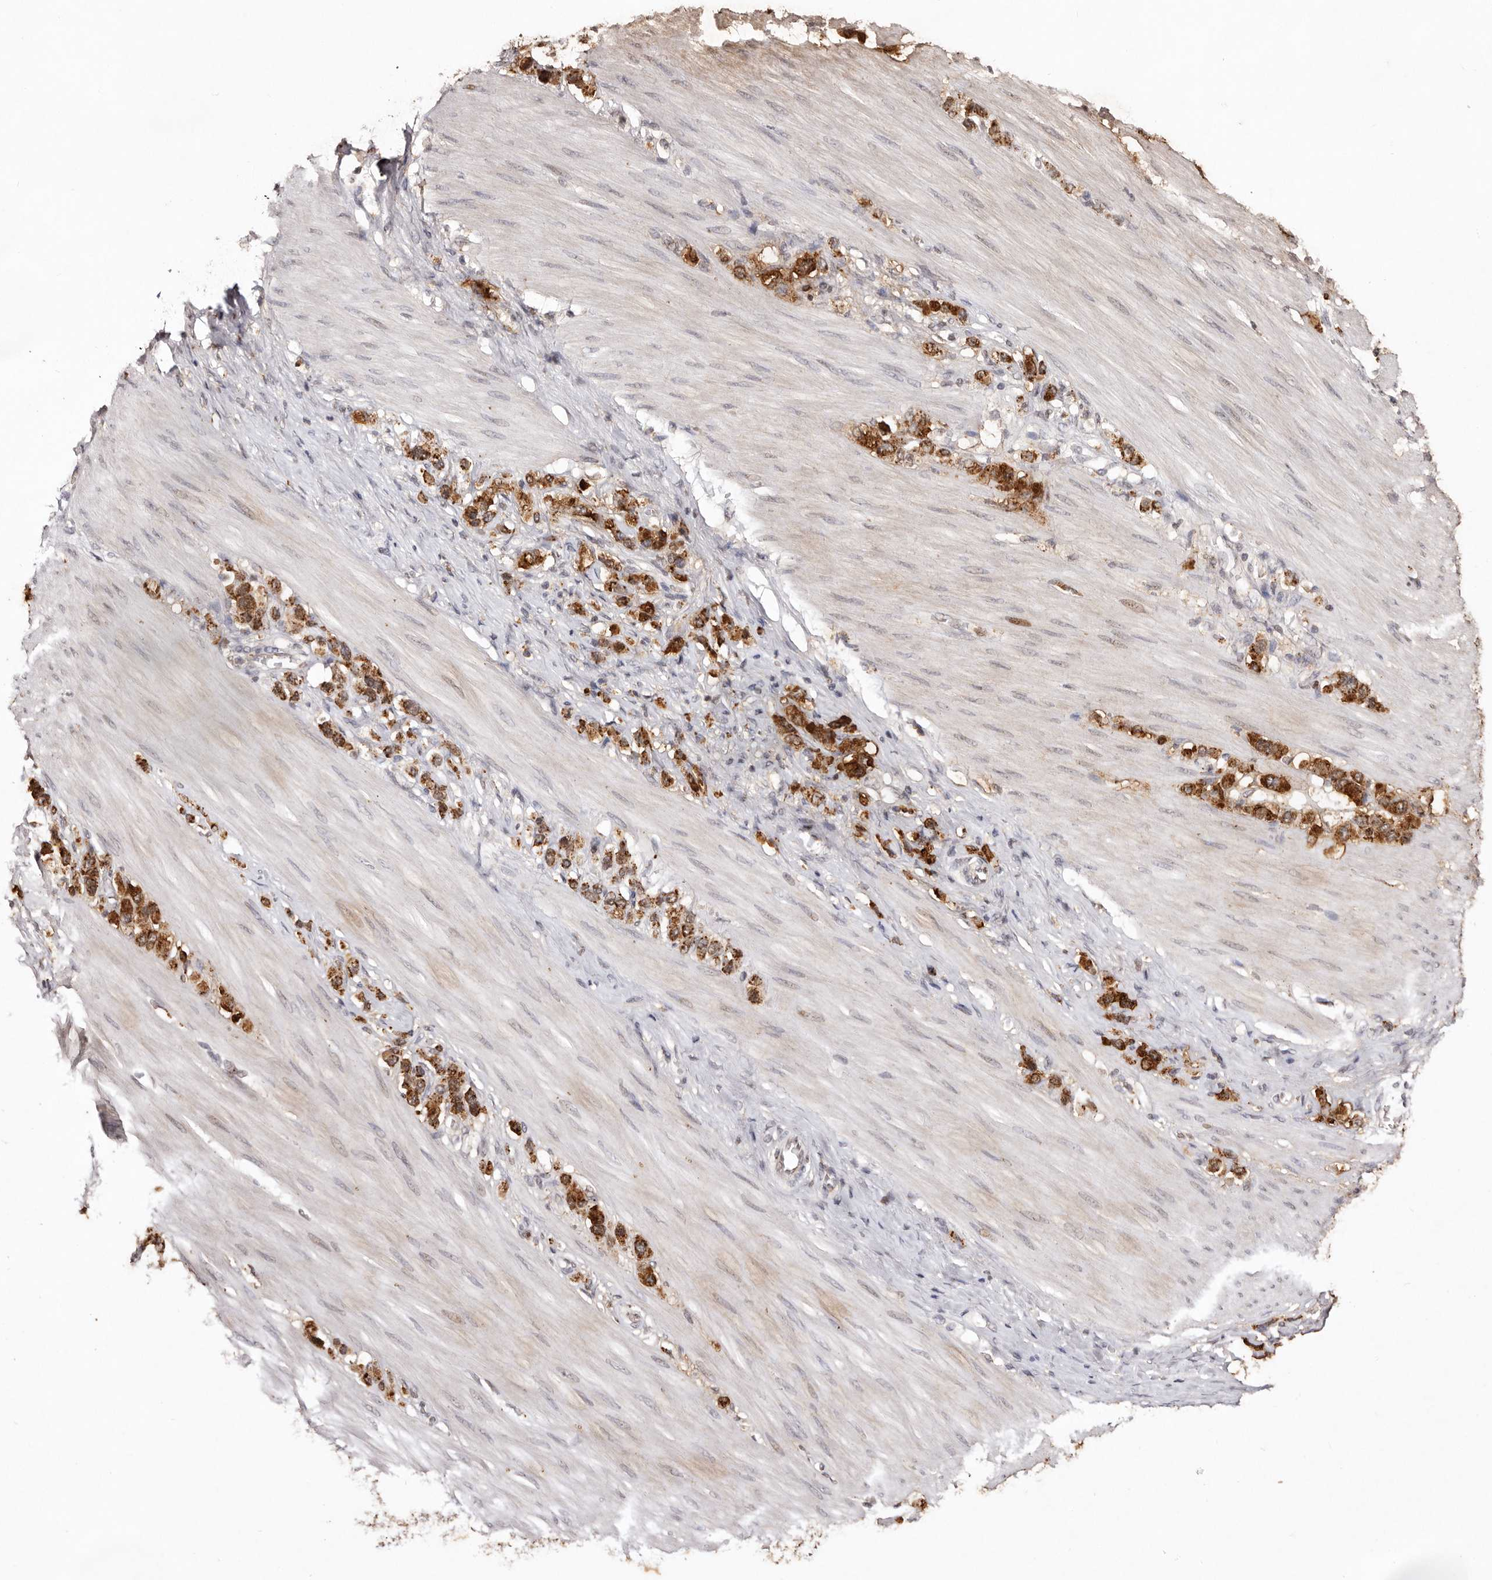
{"staining": {"intensity": "strong", "quantity": ">75%", "location": "cytoplasmic/membranous"}, "tissue": "stomach cancer", "cell_type": "Tumor cells", "image_type": "cancer", "snomed": [{"axis": "morphology", "description": "Adenocarcinoma, NOS"}, {"axis": "topography", "description": "Stomach"}], "caption": "Immunohistochemistry (IHC) of human stomach cancer displays high levels of strong cytoplasmic/membranous staining in about >75% of tumor cells.", "gene": "NOTCH1", "patient": {"sex": "female", "age": 65}}